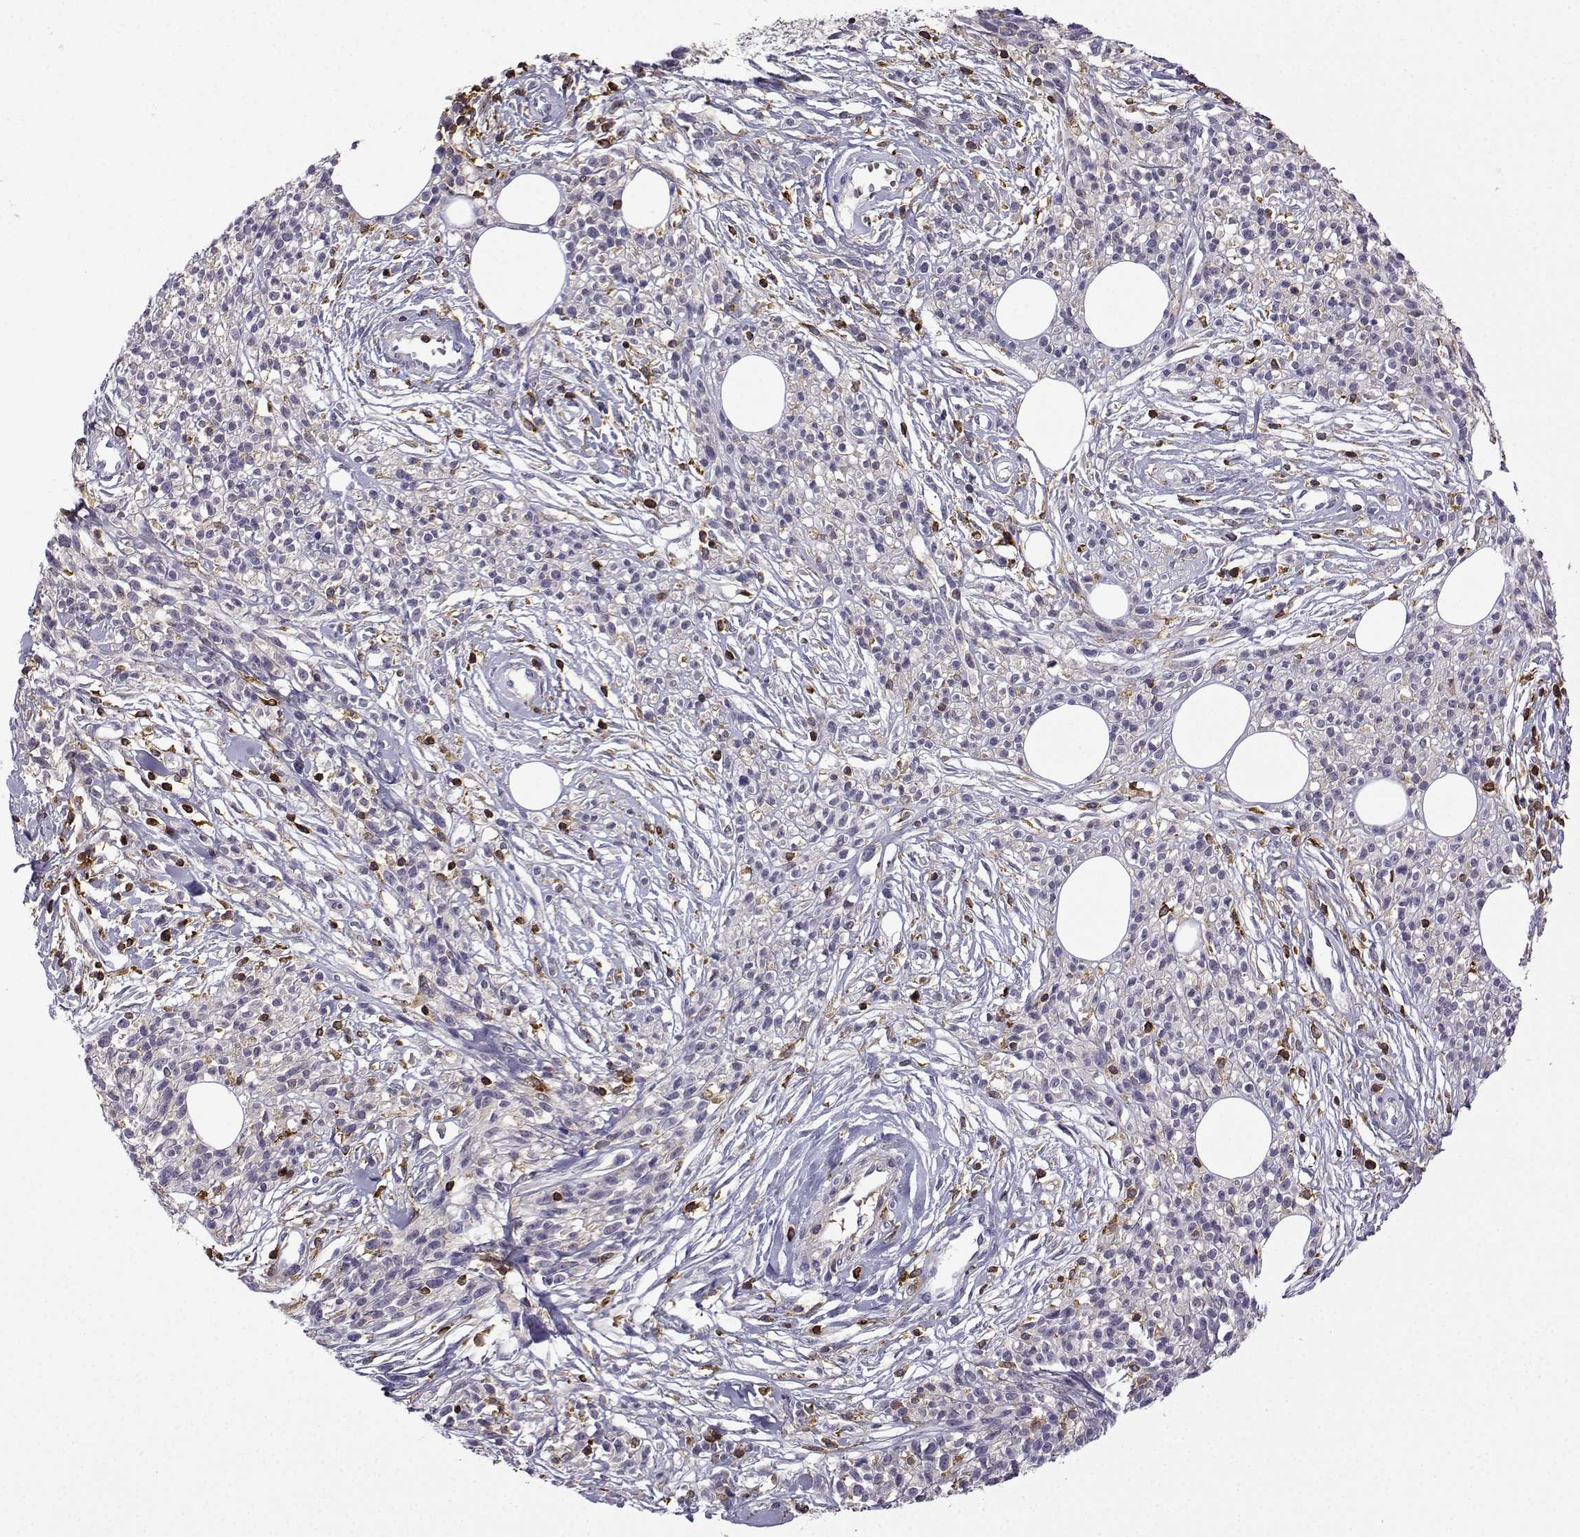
{"staining": {"intensity": "negative", "quantity": "none", "location": "none"}, "tissue": "melanoma", "cell_type": "Tumor cells", "image_type": "cancer", "snomed": [{"axis": "morphology", "description": "Malignant melanoma, NOS"}, {"axis": "topography", "description": "Skin"}, {"axis": "topography", "description": "Skin of trunk"}], "caption": "Tumor cells are negative for protein expression in human melanoma.", "gene": "DOCK10", "patient": {"sex": "male", "age": 74}}